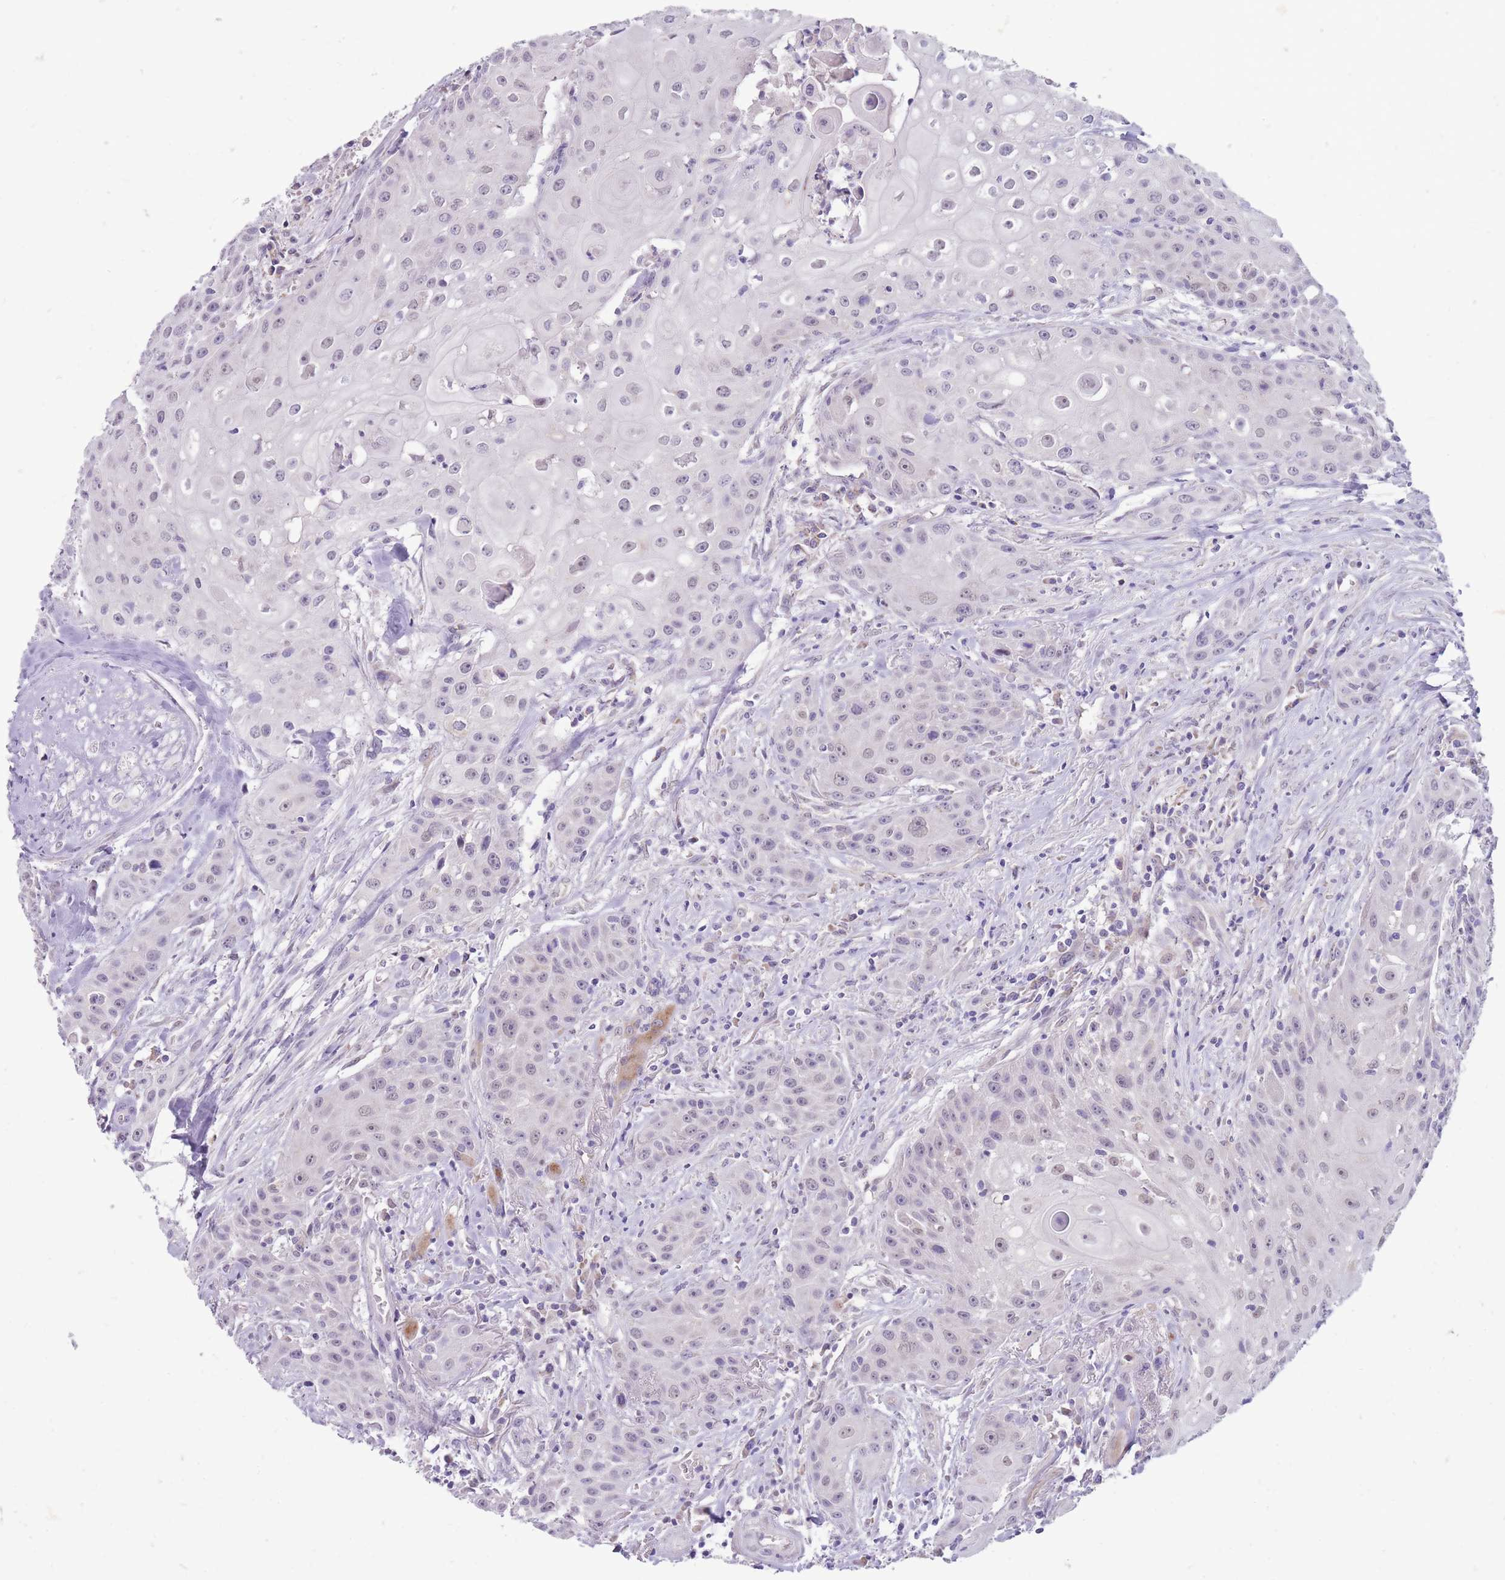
{"staining": {"intensity": "negative", "quantity": "none", "location": "none"}, "tissue": "head and neck cancer", "cell_type": "Tumor cells", "image_type": "cancer", "snomed": [{"axis": "morphology", "description": "Squamous cell carcinoma, NOS"}, {"axis": "topography", "description": "Oral tissue"}, {"axis": "topography", "description": "Head-Neck"}], "caption": "The micrograph demonstrates no significant staining in tumor cells of head and neck cancer. (Immunohistochemistry, brightfield microscopy, high magnification).", "gene": "ERICH4", "patient": {"sex": "female", "age": 82}}